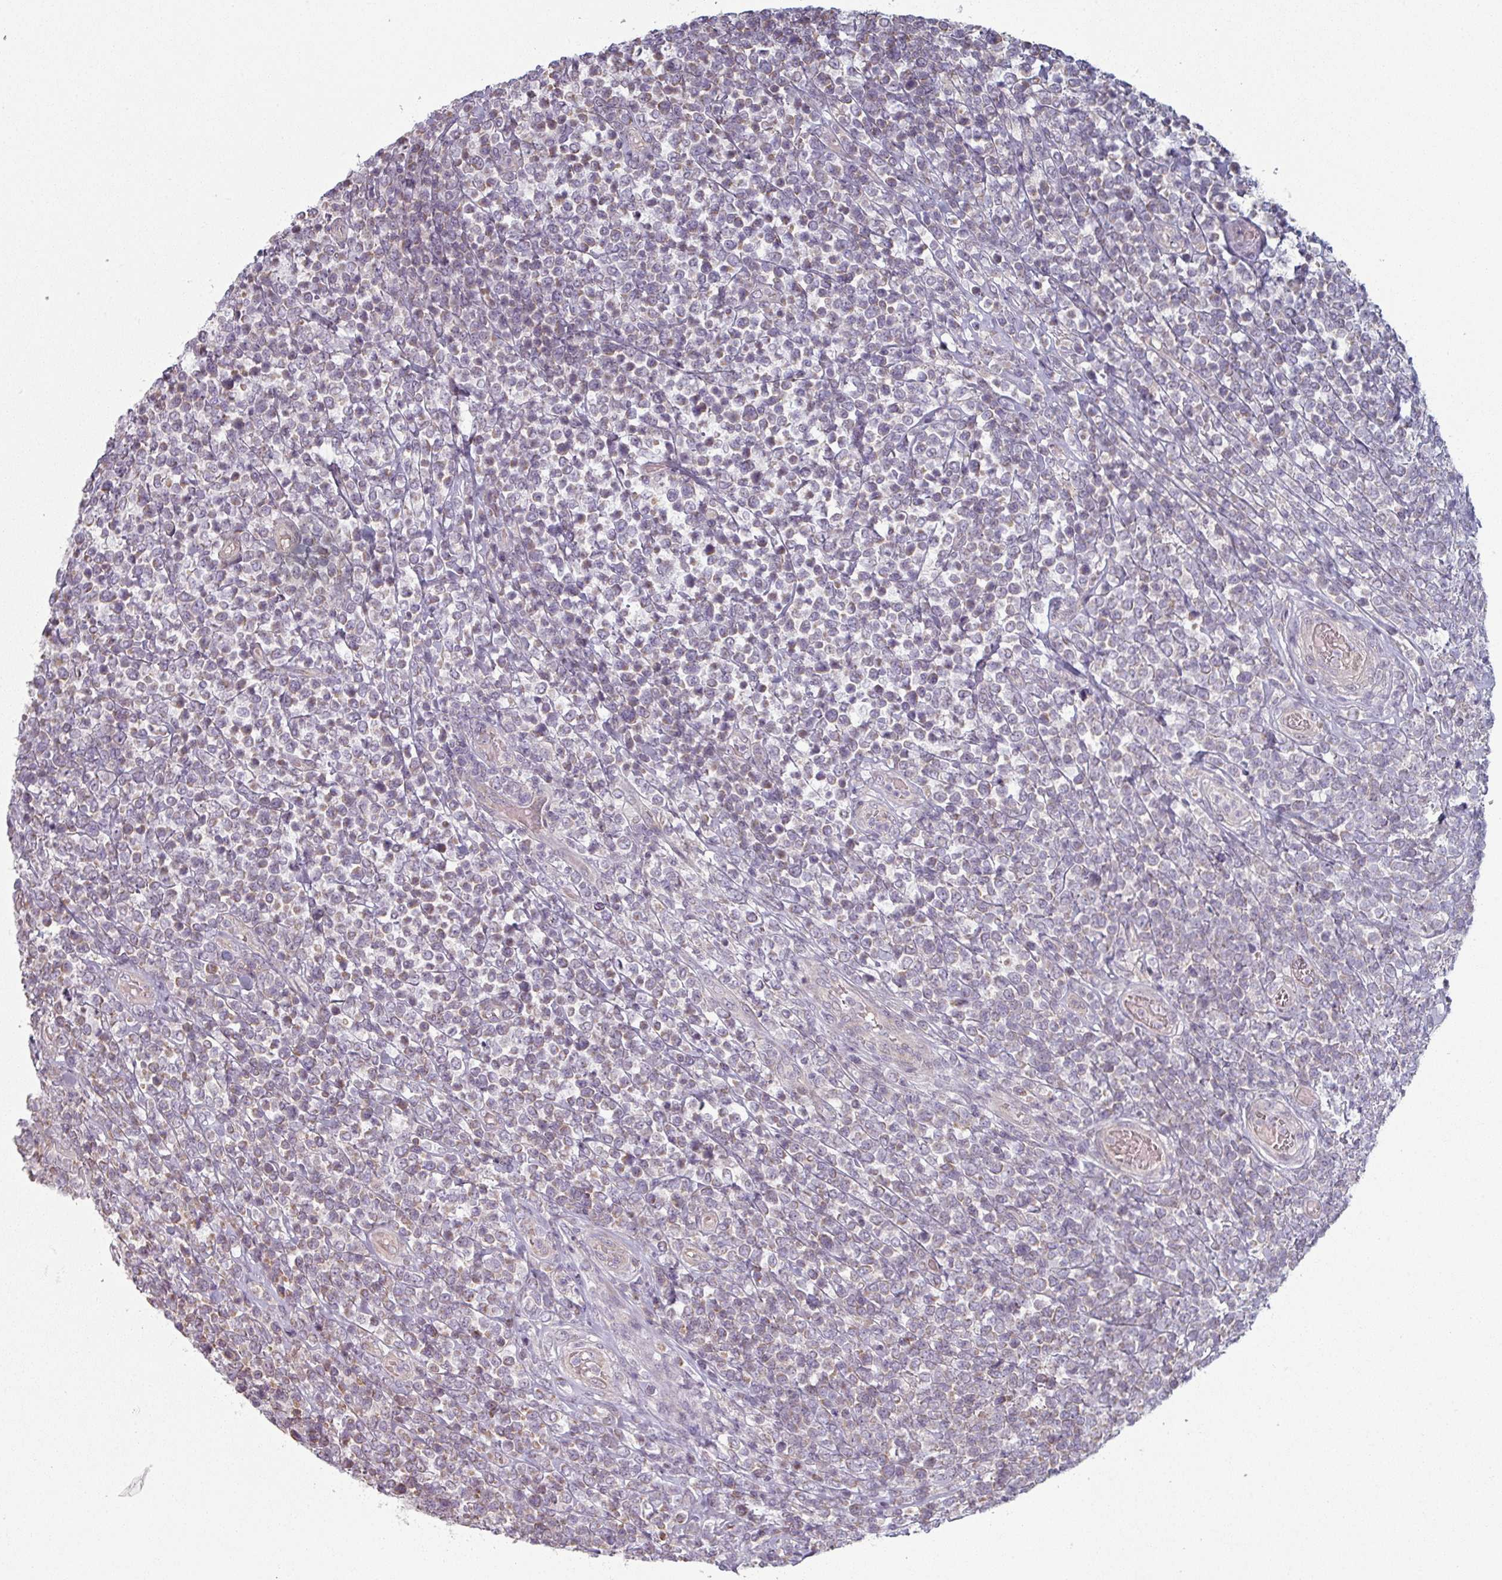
{"staining": {"intensity": "negative", "quantity": "none", "location": "none"}, "tissue": "lymphoma", "cell_type": "Tumor cells", "image_type": "cancer", "snomed": [{"axis": "morphology", "description": "Malignant lymphoma, non-Hodgkin's type, High grade"}, {"axis": "topography", "description": "Soft tissue"}], "caption": "Tumor cells are negative for brown protein staining in lymphoma. (Stains: DAB (3,3'-diaminobenzidine) immunohistochemistry with hematoxylin counter stain, Microscopy: brightfield microscopy at high magnification).", "gene": "PLEKHJ1", "patient": {"sex": "female", "age": 56}}